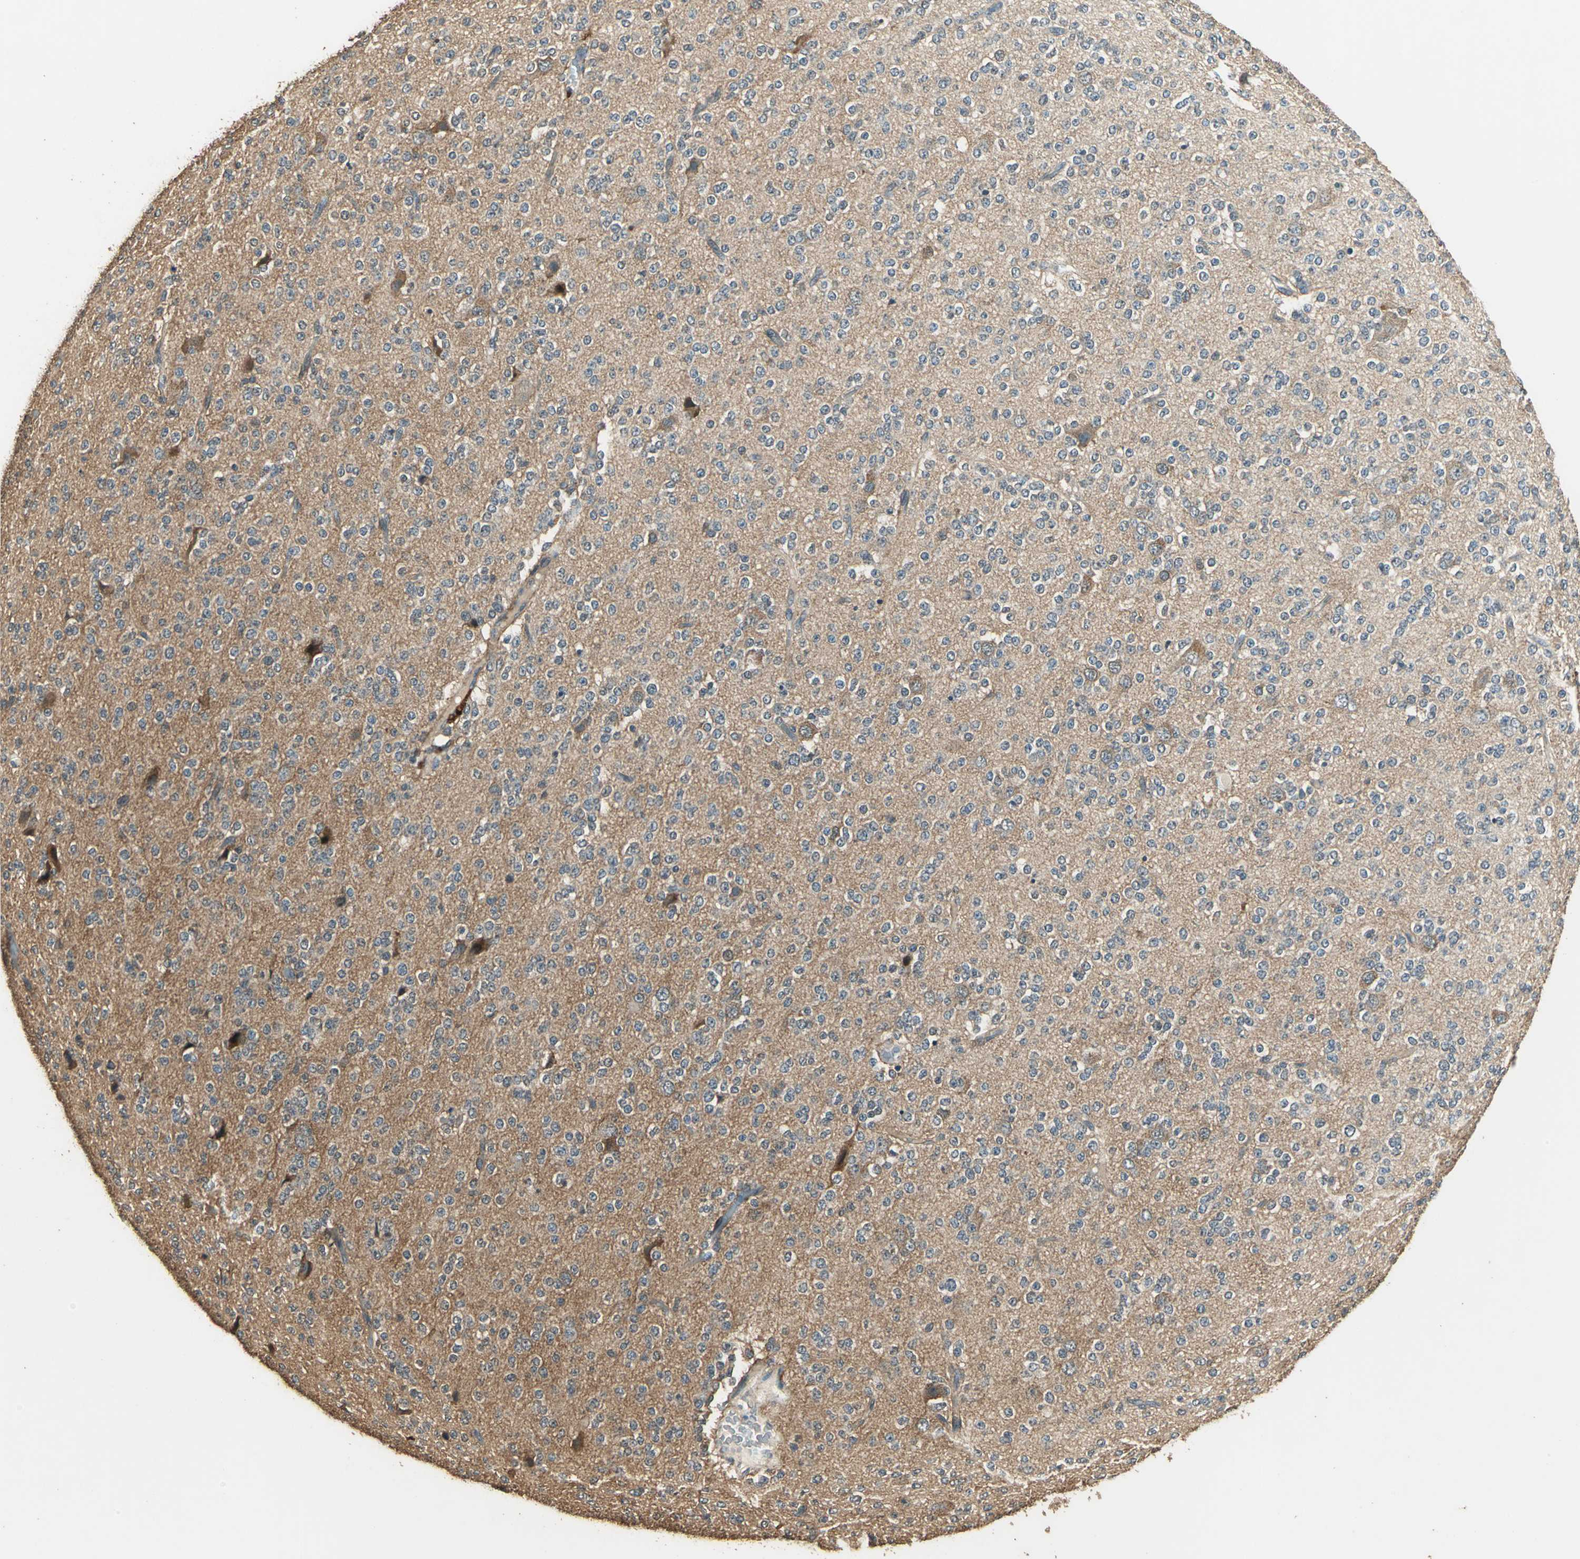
{"staining": {"intensity": "moderate", "quantity": ">75%", "location": "cytoplasmic/membranous"}, "tissue": "glioma", "cell_type": "Tumor cells", "image_type": "cancer", "snomed": [{"axis": "morphology", "description": "Glioma, malignant, Low grade"}, {"axis": "topography", "description": "Brain"}], "caption": "Brown immunohistochemical staining in malignant low-grade glioma demonstrates moderate cytoplasmic/membranous staining in about >75% of tumor cells. (Stains: DAB (3,3'-diaminobenzidine) in brown, nuclei in blue, Microscopy: brightfield microscopy at high magnification).", "gene": "TMPRSS4", "patient": {"sex": "male", "age": 38}}